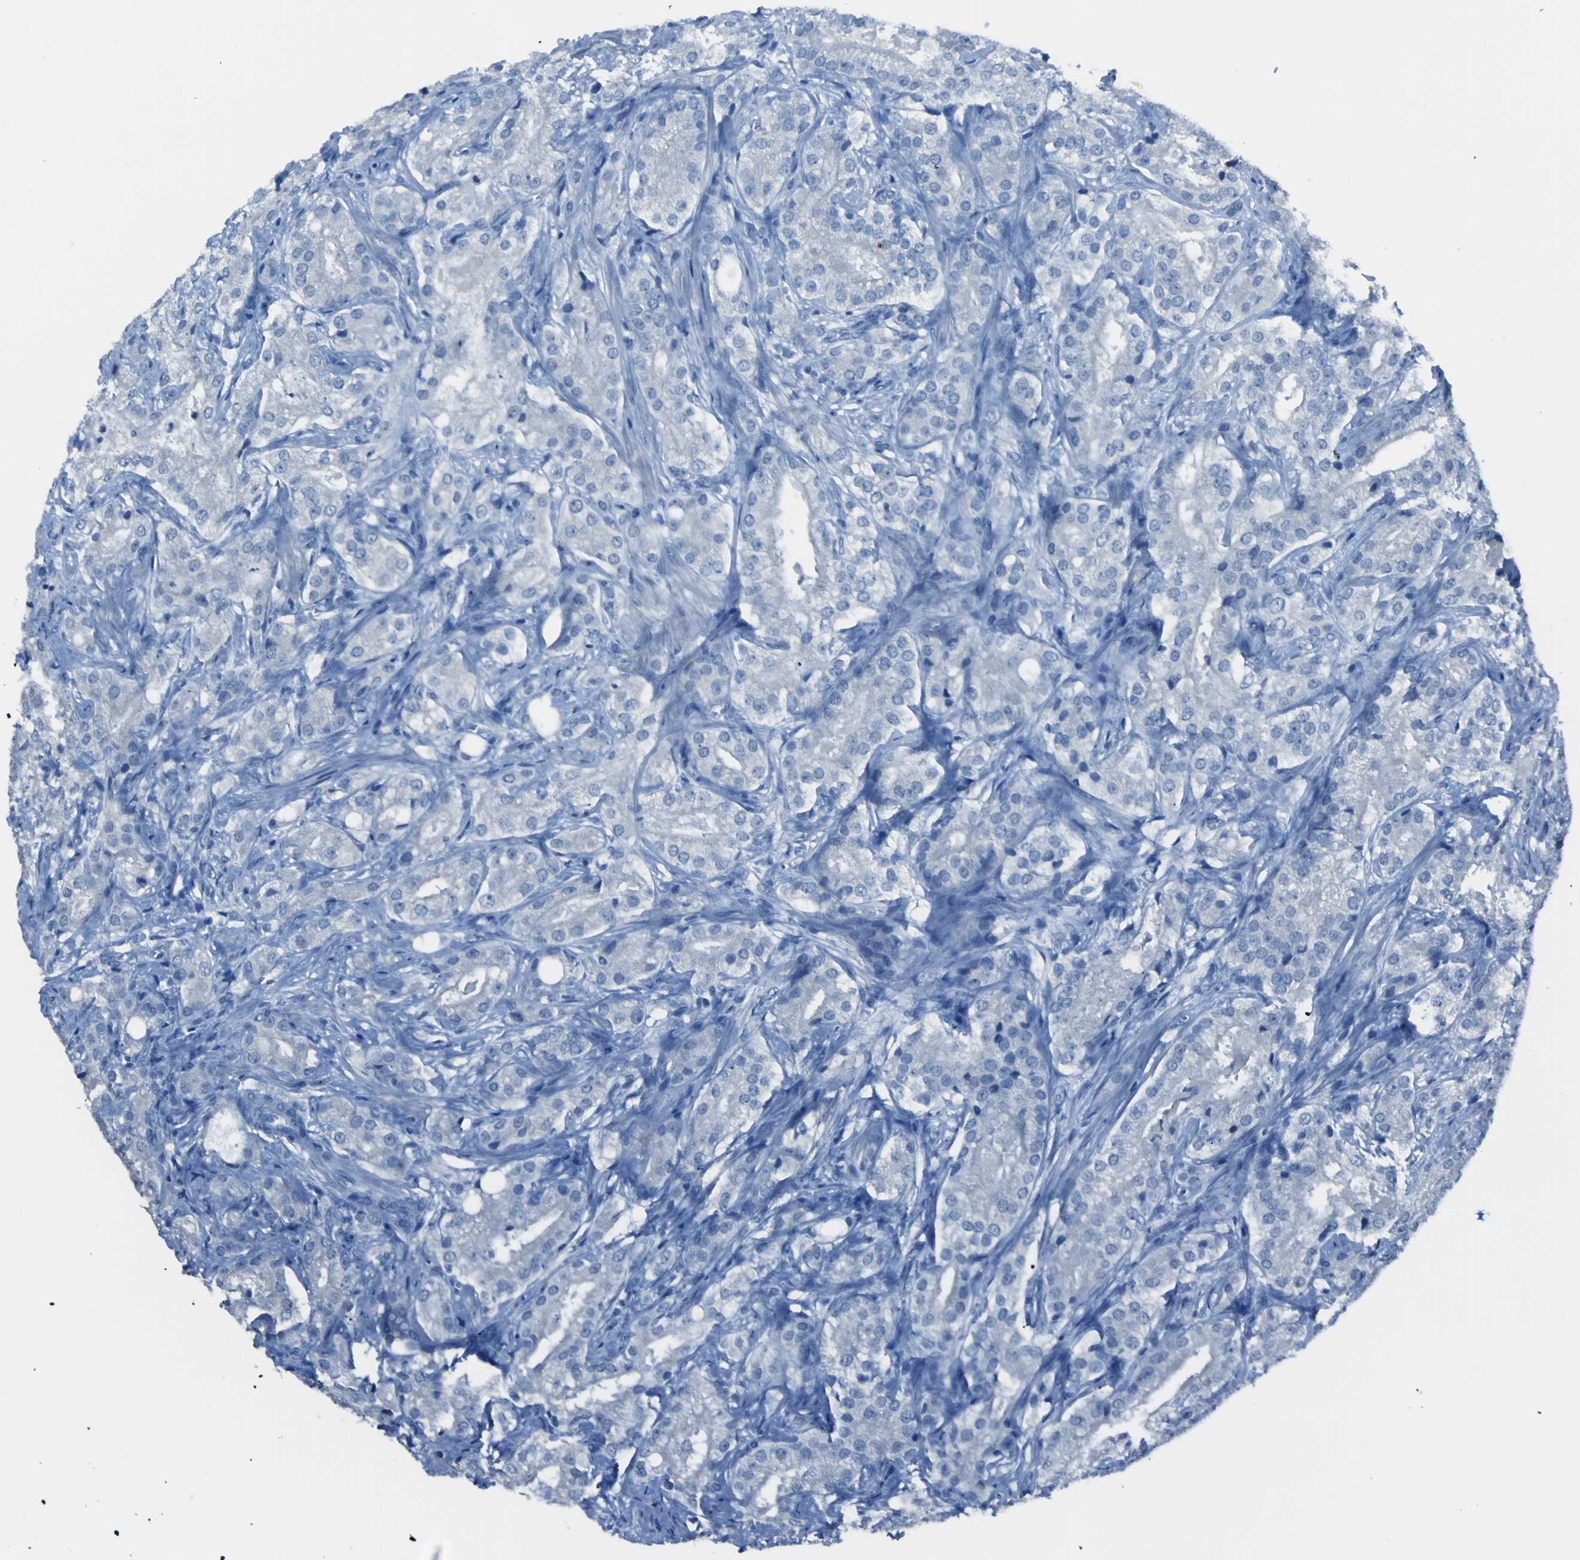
{"staining": {"intensity": "negative", "quantity": "none", "location": "none"}, "tissue": "prostate cancer", "cell_type": "Tumor cells", "image_type": "cancer", "snomed": [{"axis": "morphology", "description": "Adenocarcinoma, High grade"}, {"axis": "topography", "description": "Prostate"}], "caption": "A micrograph of prostate cancer stained for a protein exhibits no brown staining in tumor cells. (DAB (3,3'-diaminobenzidine) immunohistochemistry (IHC), high magnification).", "gene": "PHKG1", "patient": {"sex": "male", "age": 64}}